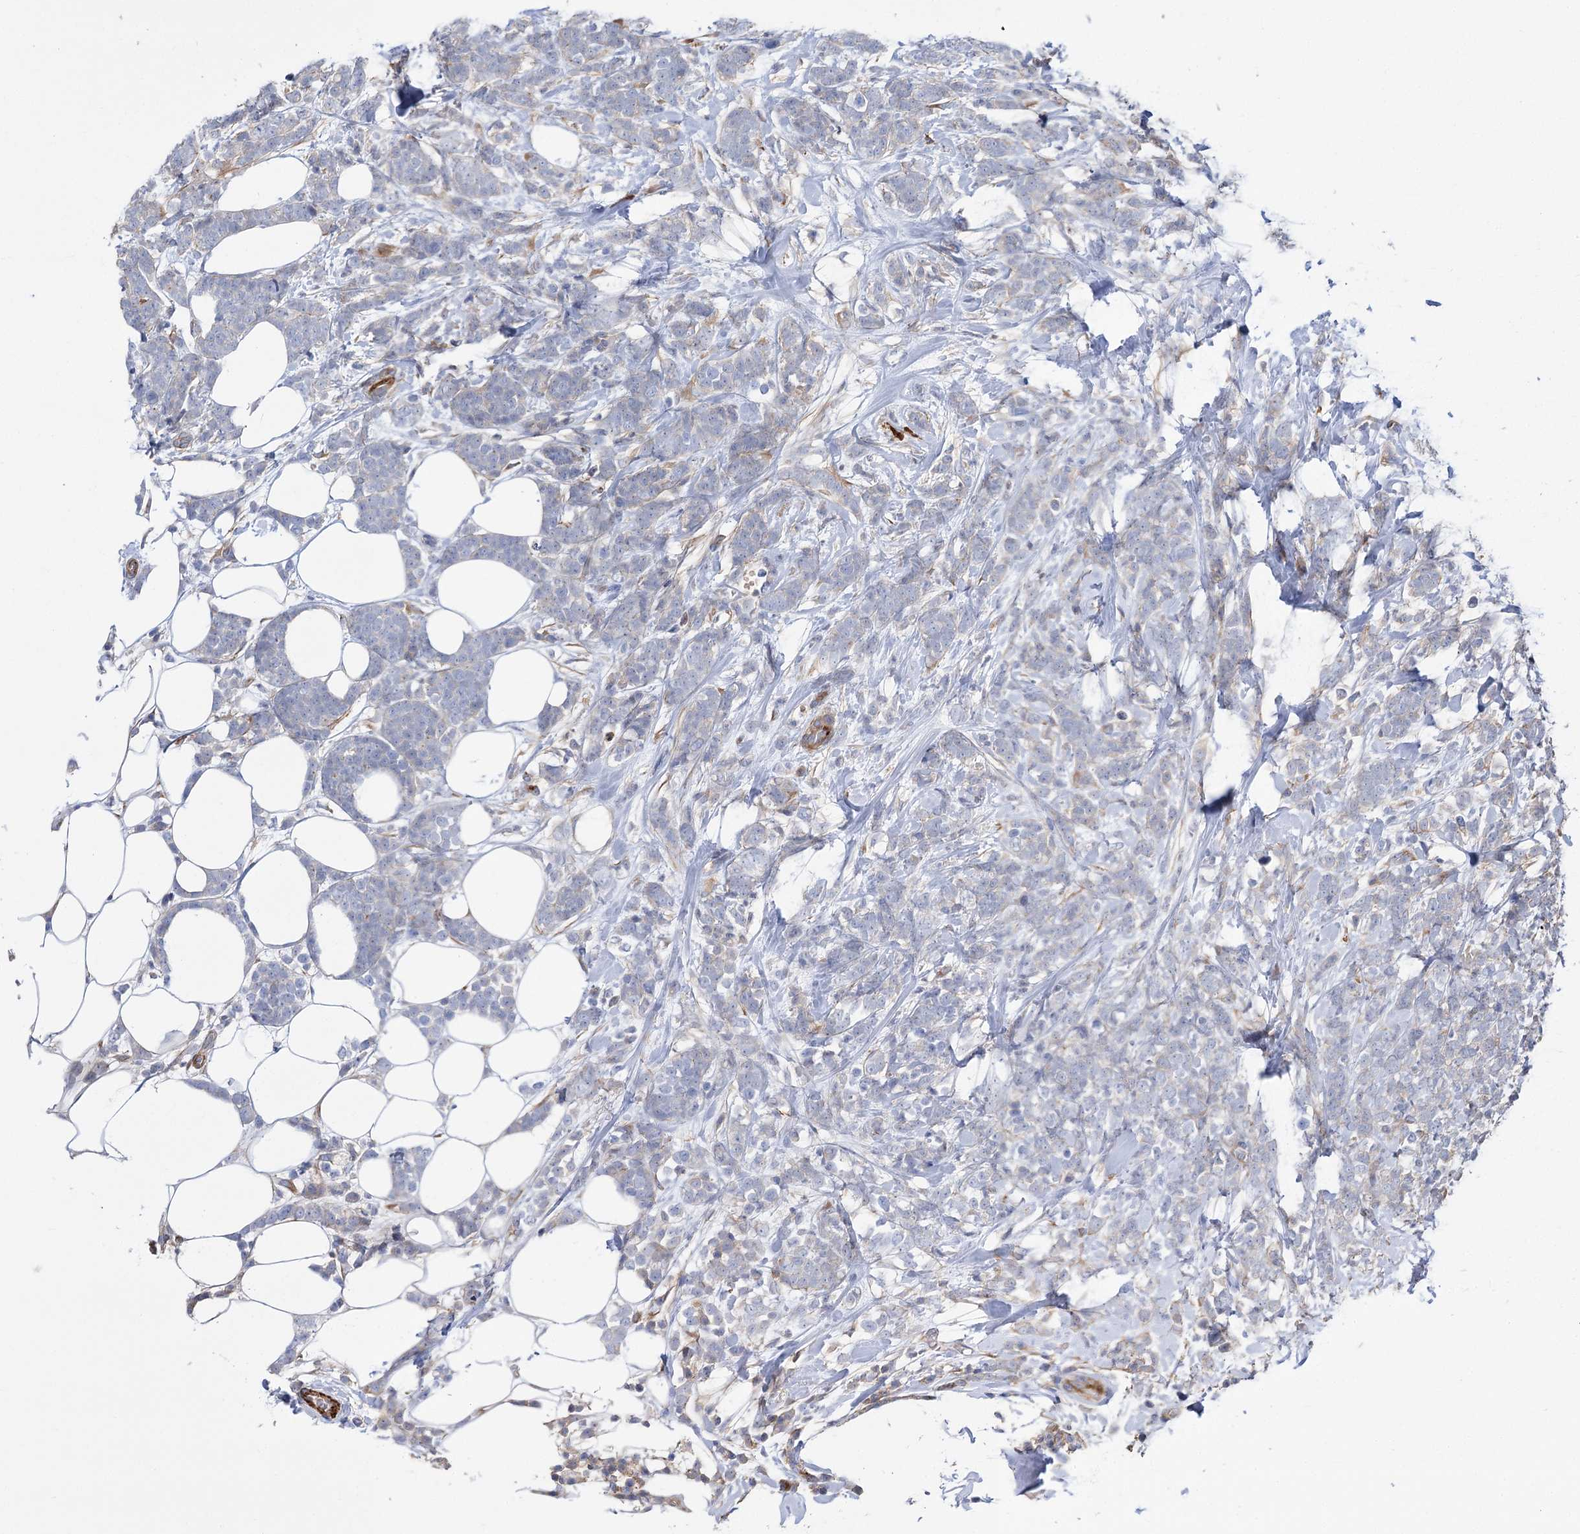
{"staining": {"intensity": "negative", "quantity": "none", "location": "none"}, "tissue": "breast cancer", "cell_type": "Tumor cells", "image_type": "cancer", "snomed": [{"axis": "morphology", "description": "Lobular carcinoma"}, {"axis": "topography", "description": "Breast"}], "caption": "A photomicrograph of lobular carcinoma (breast) stained for a protein reveals no brown staining in tumor cells.", "gene": "DPP3", "patient": {"sex": "female", "age": 58}}